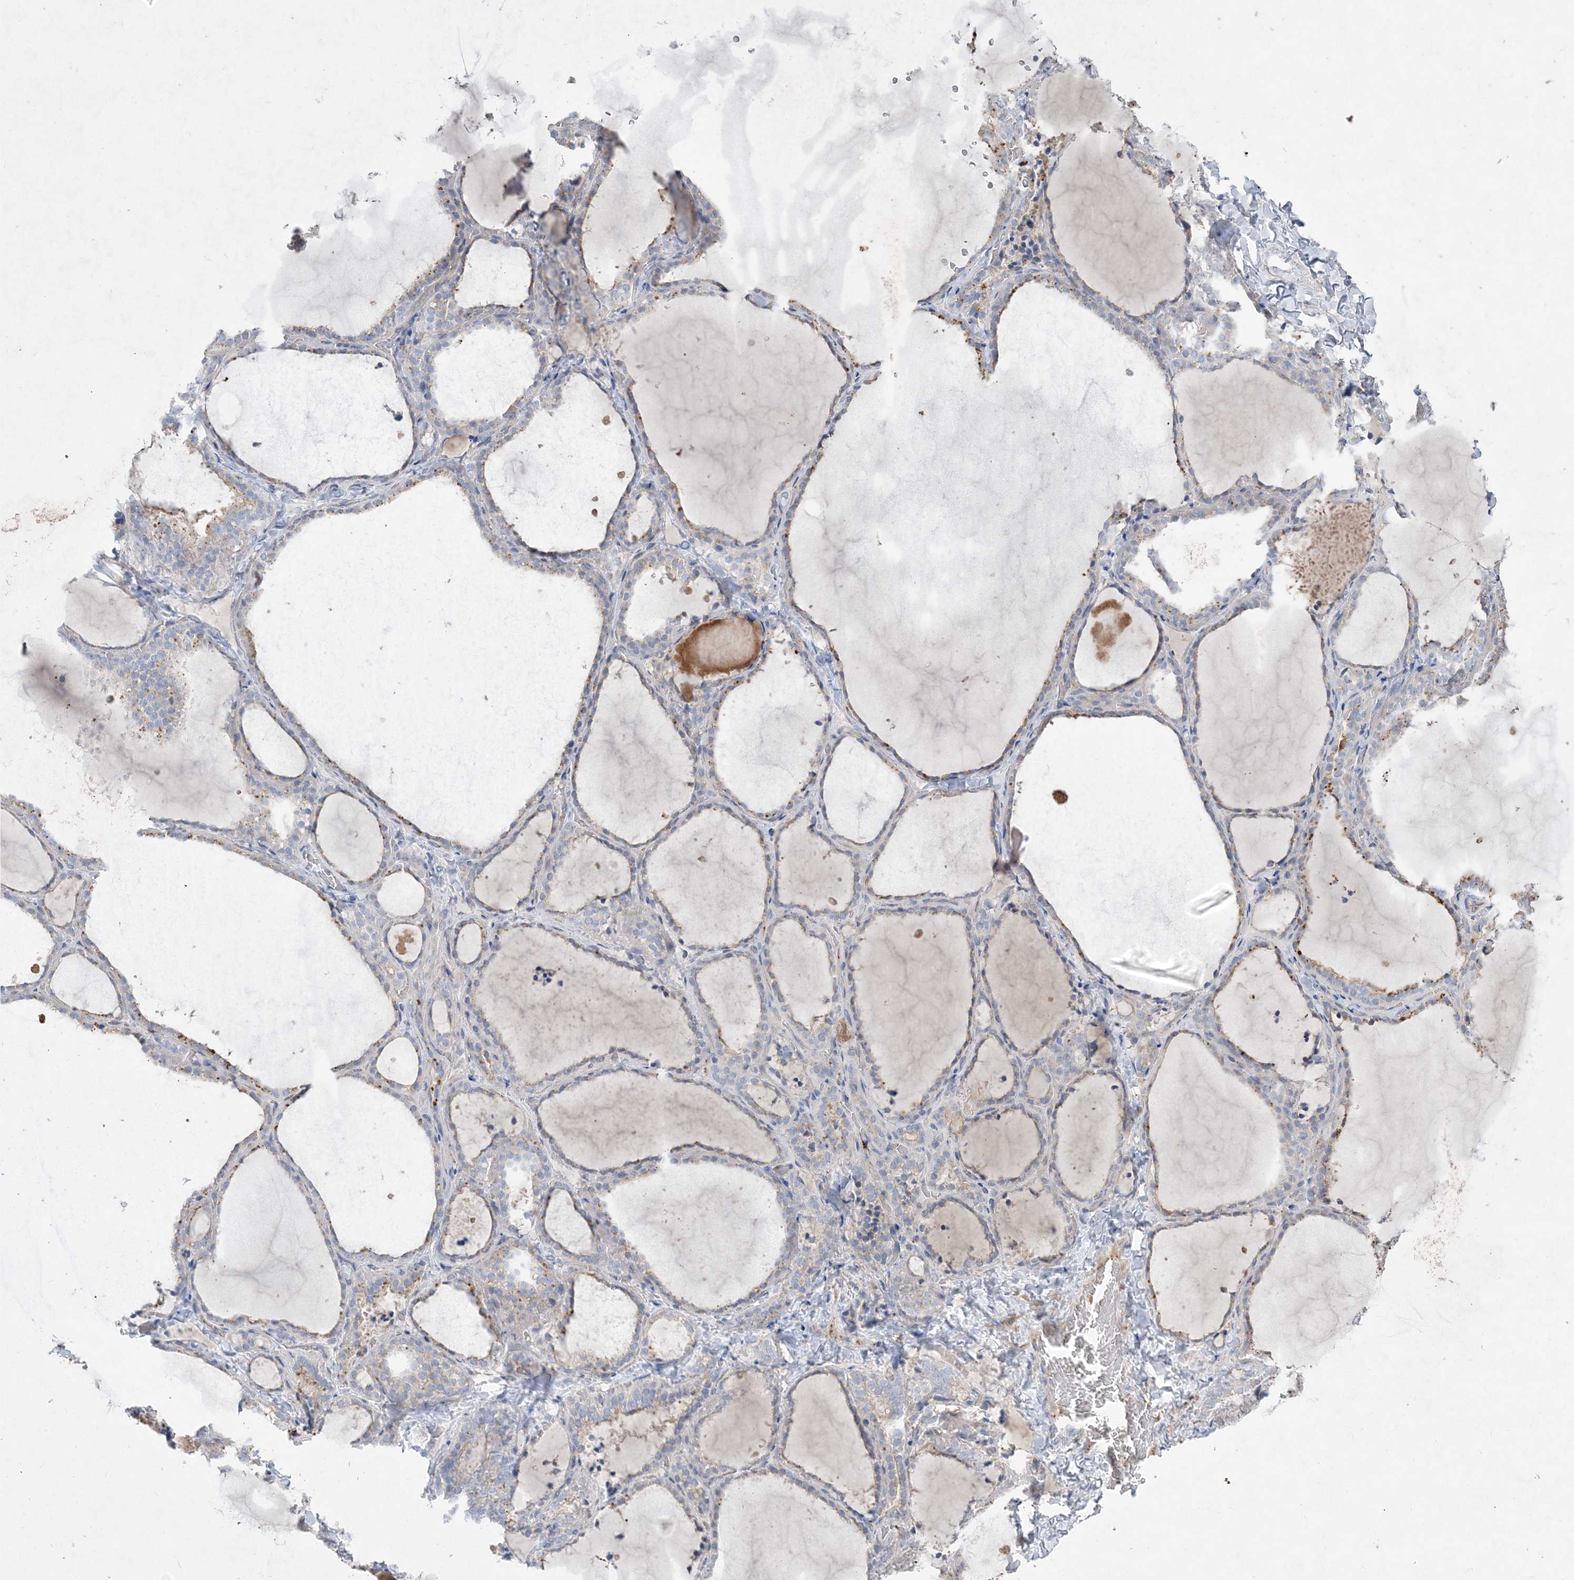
{"staining": {"intensity": "moderate", "quantity": "<25%", "location": "cytoplasmic/membranous"}, "tissue": "thyroid gland", "cell_type": "Glandular cells", "image_type": "normal", "snomed": [{"axis": "morphology", "description": "Normal tissue, NOS"}, {"axis": "topography", "description": "Thyroid gland"}], "caption": "Moderate cytoplasmic/membranous expression is appreciated in approximately <25% of glandular cells in benign thyroid gland. The protein of interest is shown in brown color, while the nuclei are stained blue.", "gene": "ADCK2", "patient": {"sex": "female", "age": 22}}